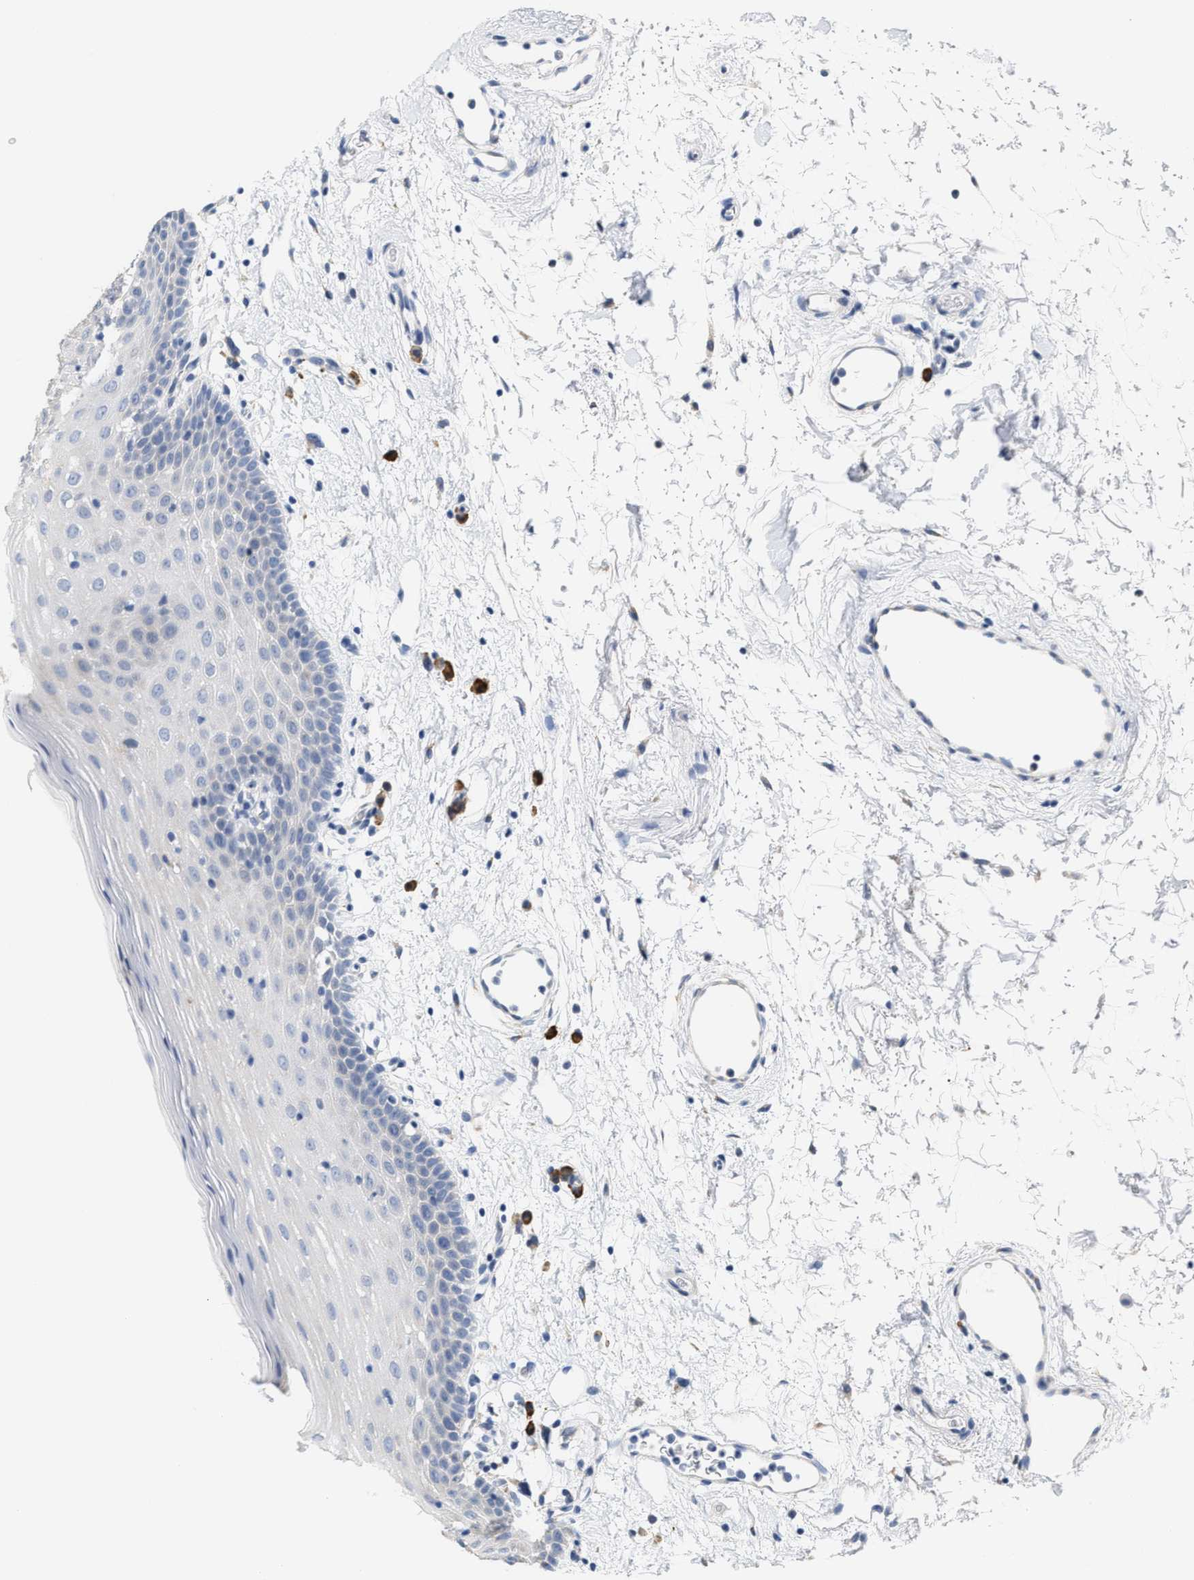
{"staining": {"intensity": "negative", "quantity": "none", "location": "none"}, "tissue": "oral mucosa", "cell_type": "Squamous epithelial cells", "image_type": "normal", "snomed": [{"axis": "morphology", "description": "Normal tissue, NOS"}, {"axis": "topography", "description": "Oral tissue"}], "caption": "A high-resolution image shows immunohistochemistry (IHC) staining of unremarkable oral mucosa, which displays no significant positivity in squamous epithelial cells. Nuclei are stained in blue.", "gene": "RYR2", "patient": {"sex": "male", "age": 66}}